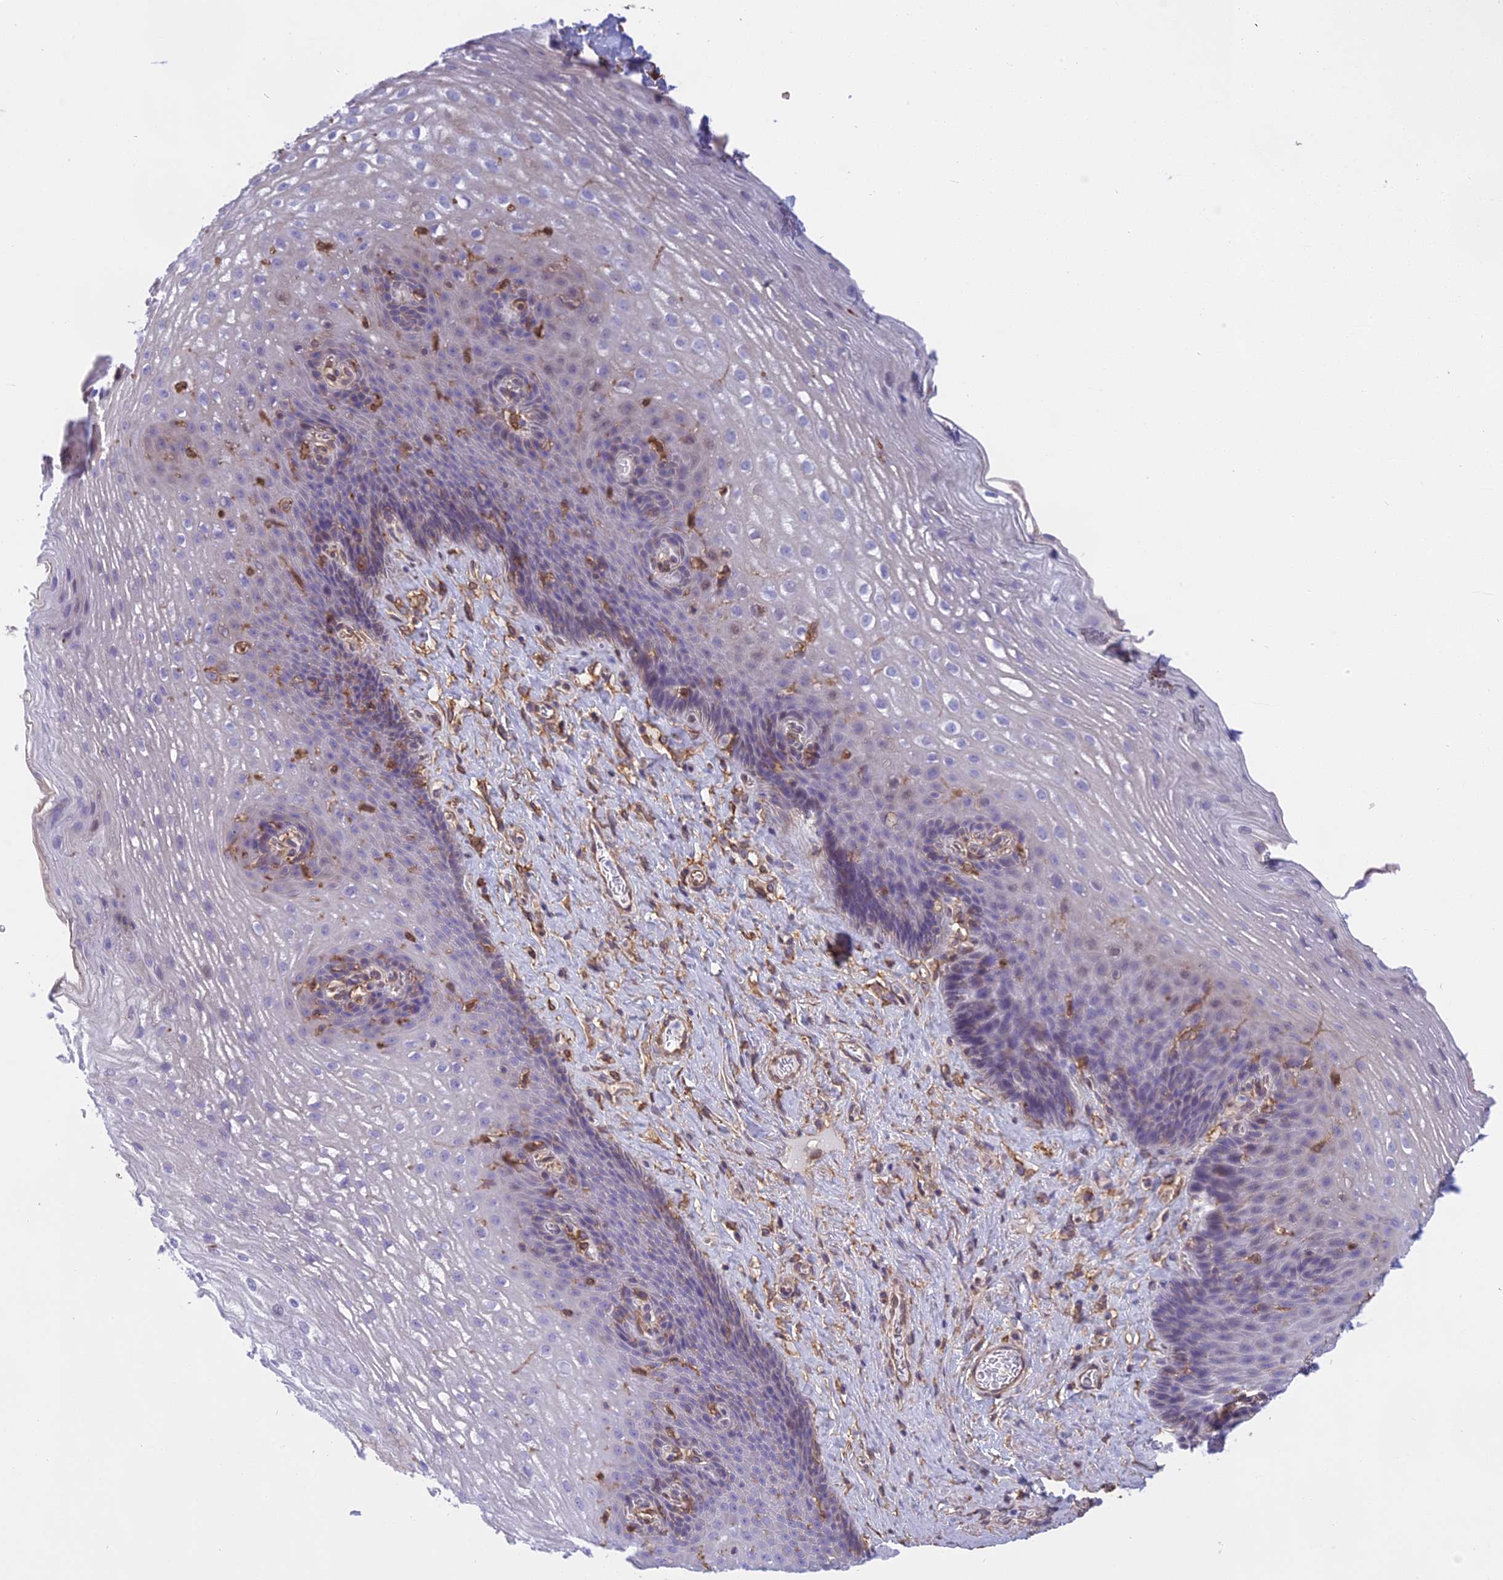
{"staining": {"intensity": "weak", "quantity": "<25%", "location": "cytoplasmic/membranous"}, "tissue": "esophagus", "cell_type": "Squamous epithelial cells", "image_type": "normal", "snomed": [{"axis": "morphology", "description": "Normal tissue, NOS"}, {"axis": "topography", "description": "Esophagus"}], "caption": "This is an immunohistochemistry histopathology image of unremarkable esophagus. There is no staining in squamous epithelial cells.", "gene": "TMEM255B", "patient": {"sex": "female", "age": 66}}